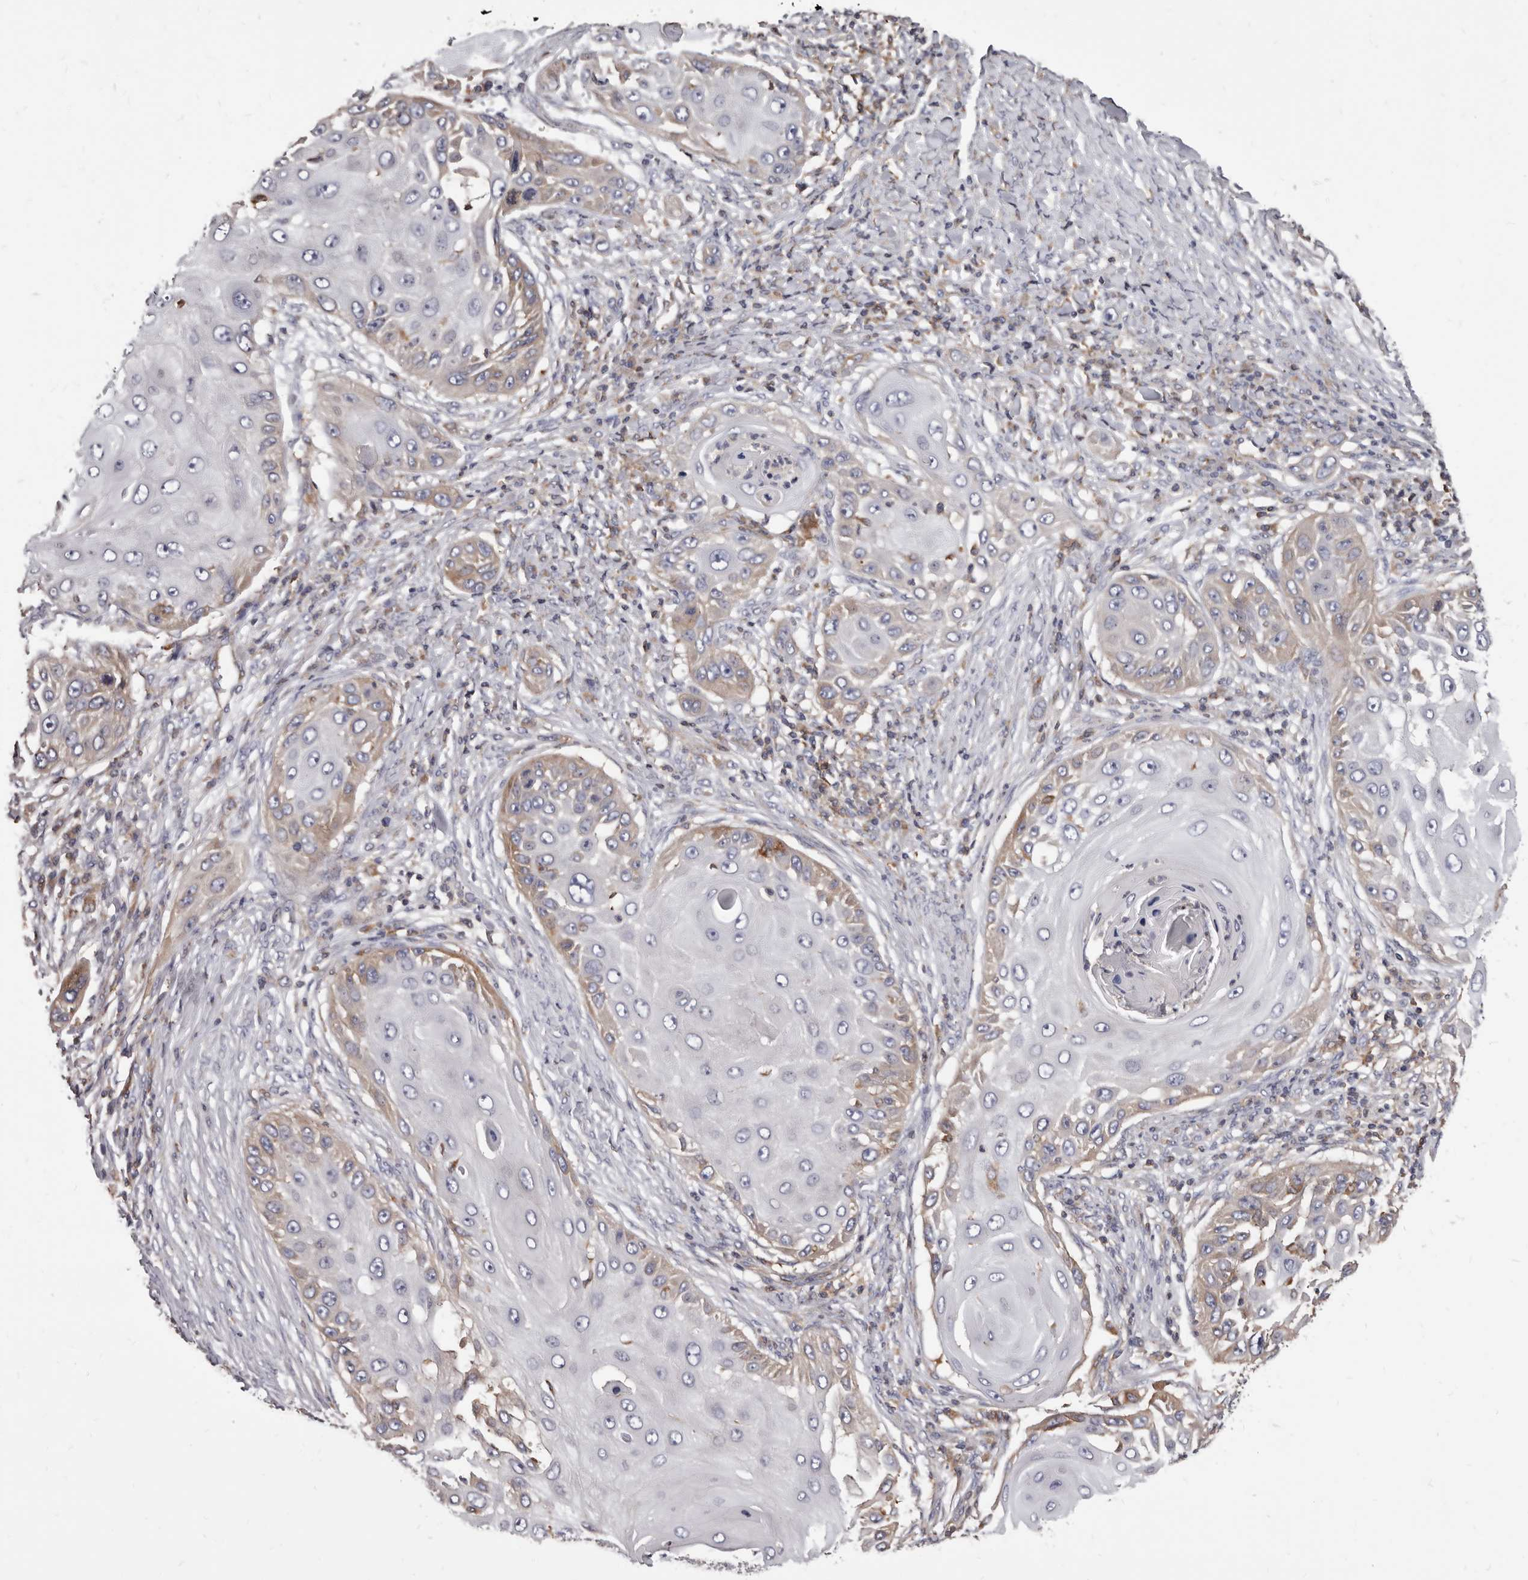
{"staining": {"intensity": "moderate", "quantity": "<25%", "location": "cytoplasmic/membranous"}, "tissue": "skin cancer", "cell_type": "Tumor cells", "image_type": "cancer", "snomed": [{"axis": "morphology", "description": "Squamous cell carcinoma, NOS"}, {"axis": "topography", "description": "Skin"}], "caption": "A photomicrograph of human skin cancer stained for a protein demonstrates moderate cytoplasmic/membranous brown staining in tumor cells. Ihc stains the protein in brown and the nuclei are stained blue.", "gene": "NIBAN1", "patient": {"sex": "female", "age": 44}}